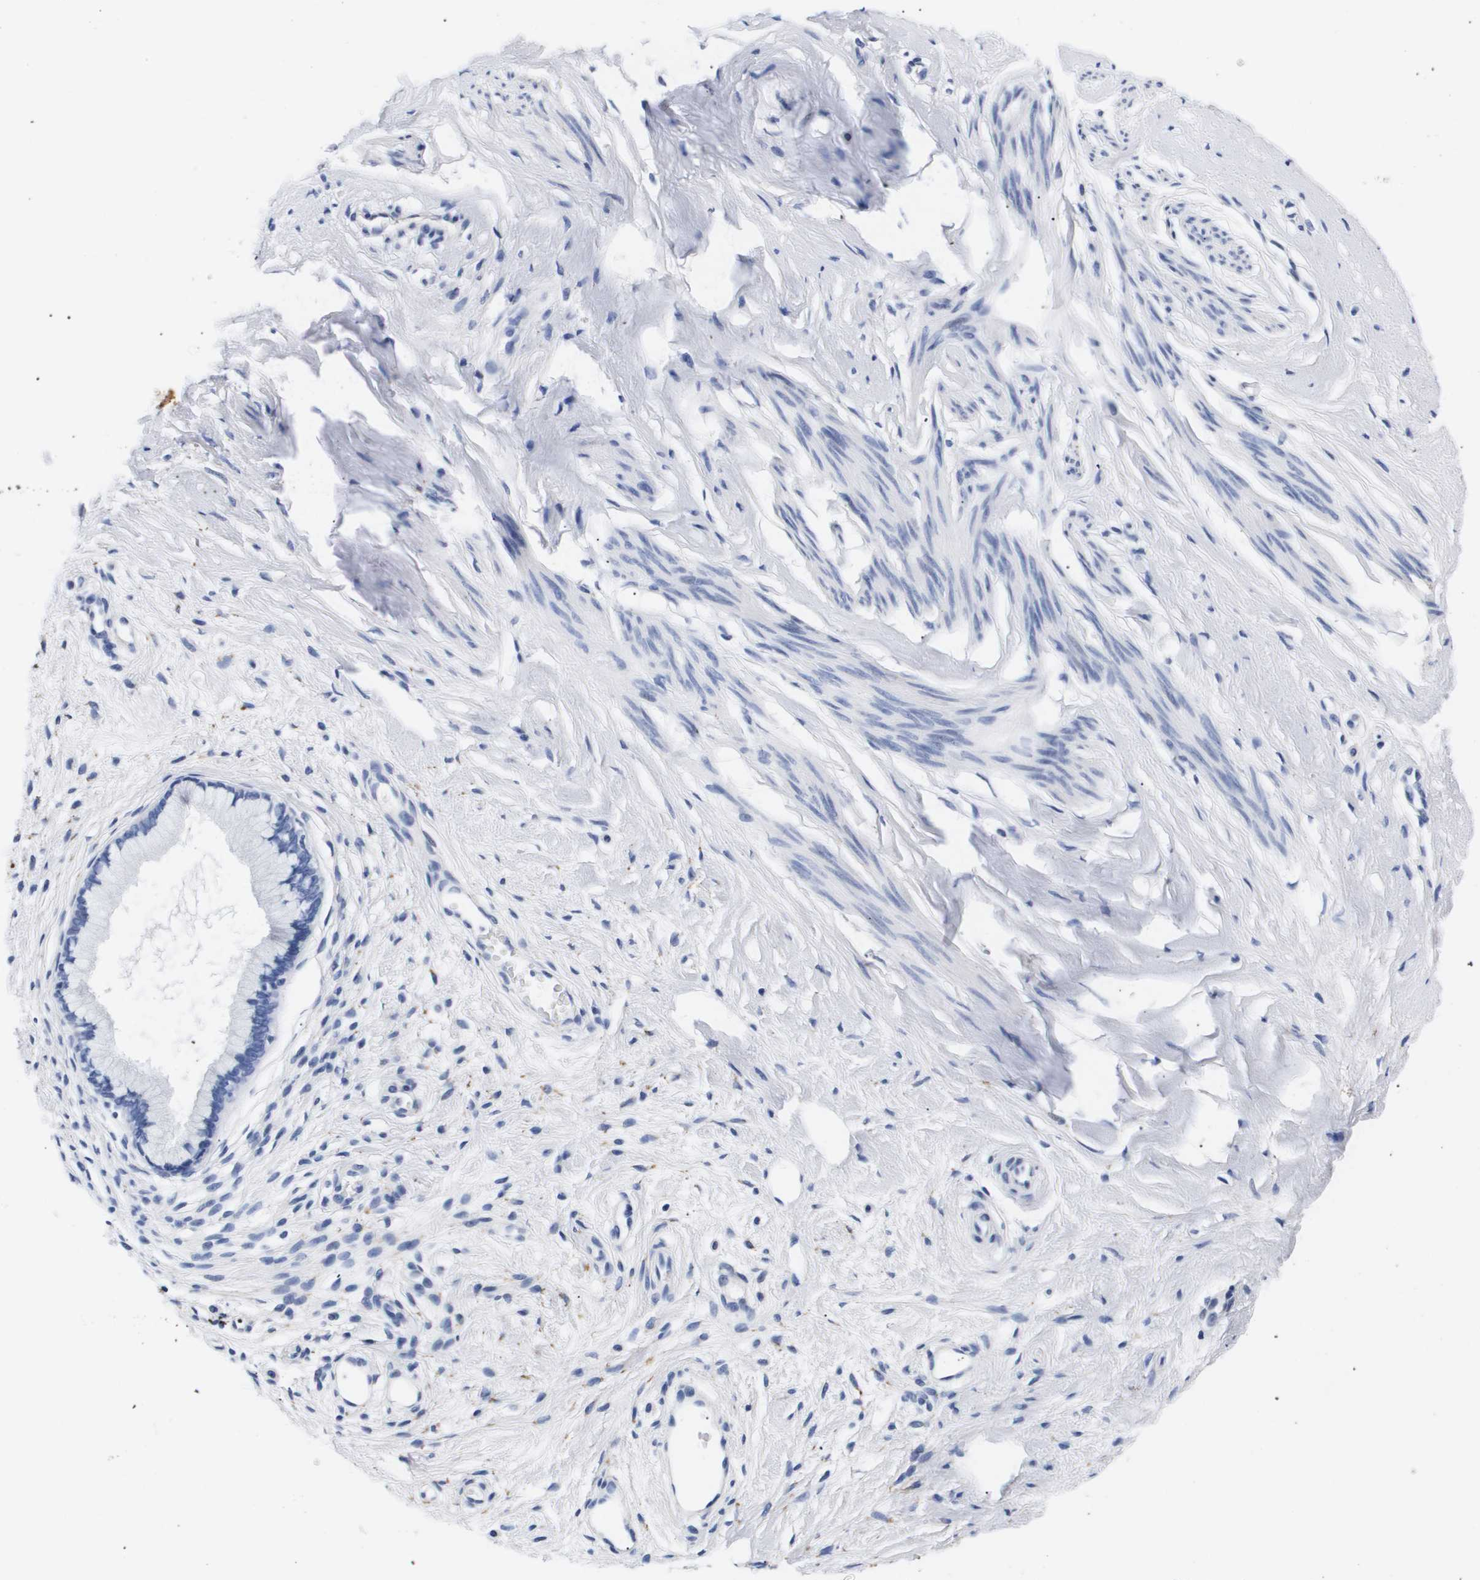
{"staining": {"intensity": "negative", "quantity": "none", "location": "none"}, "tissue": "cervix", "cell_type": "Glandular cells", "image_type": "normal", "snomed": [{"axis": "morphology", "description": "Normal tissue, NOS"}, {"axis": "topography", "description": "Cervix"}], "caption": "An immunohistochemistry (IHC) photomicrograph of normal cervix is shown. There is no staining in glandular cells of cervix. The staining was performed using DAB (3,3'-diaminobenzidine) to visualize the protein expression in brown, while the nuclei were stained in blue with hematoxylin (Magnification: 20x).", "gene": "ATP6V0A4", "patient": {"sex": "female", "age": 65}}